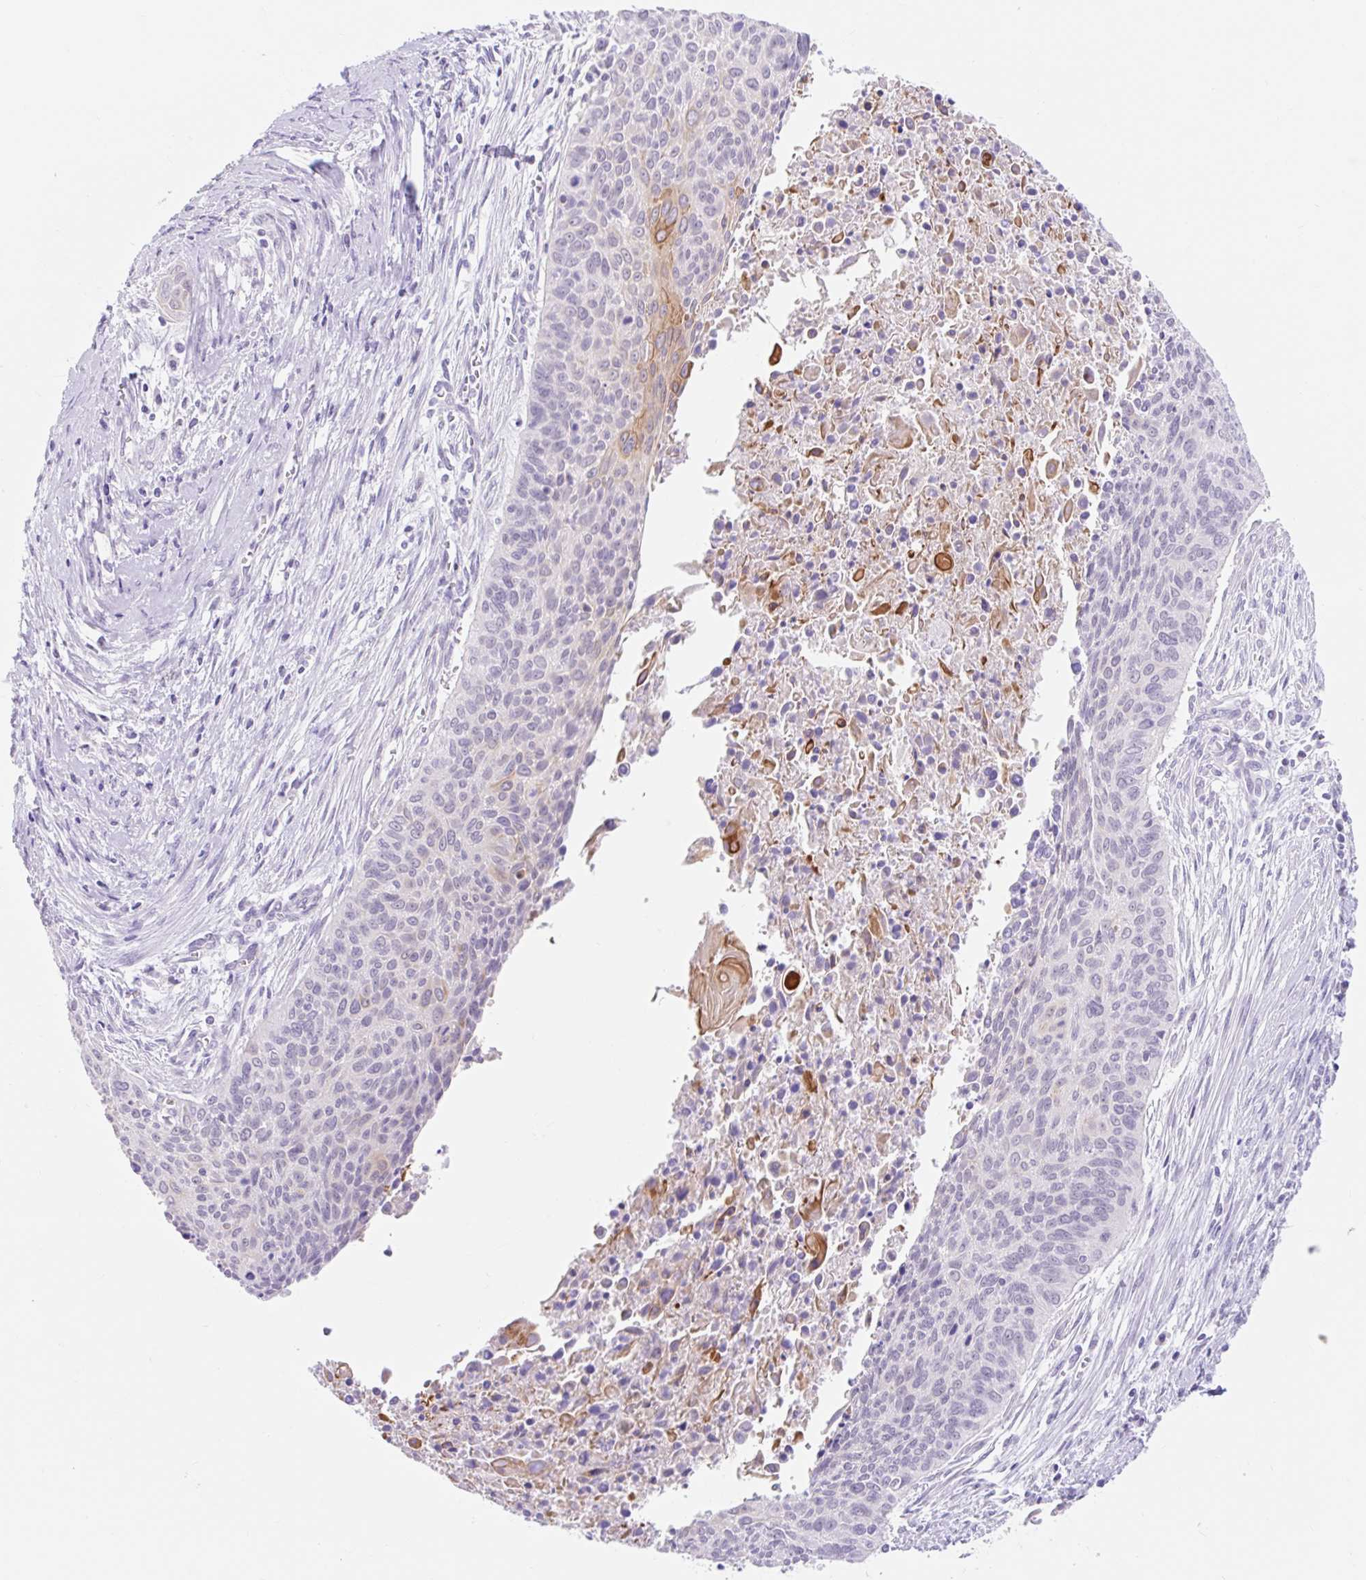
{"staining": {"intensity": "negative", "quantity": "none", "location": "none"}, "tissue": "cervical cancer", "cell_type": "Tumor cells", "image_type": "cancer", "snomed": [{"axis": "morphology", "description": "Squamous cell carcinoma, NOS"}, {"axis": "topography", "description": "Cervix"}], "caption": "The image shows no significant staining in tumor cells of cervical cancer. (Stains: DAB immunohistochemistry with hematoxylin counter stain, Microscopy: brightfield microscopy at high magnification).", "gene": "ITPK1", "patient": {"sex": "female", "age": 55}}